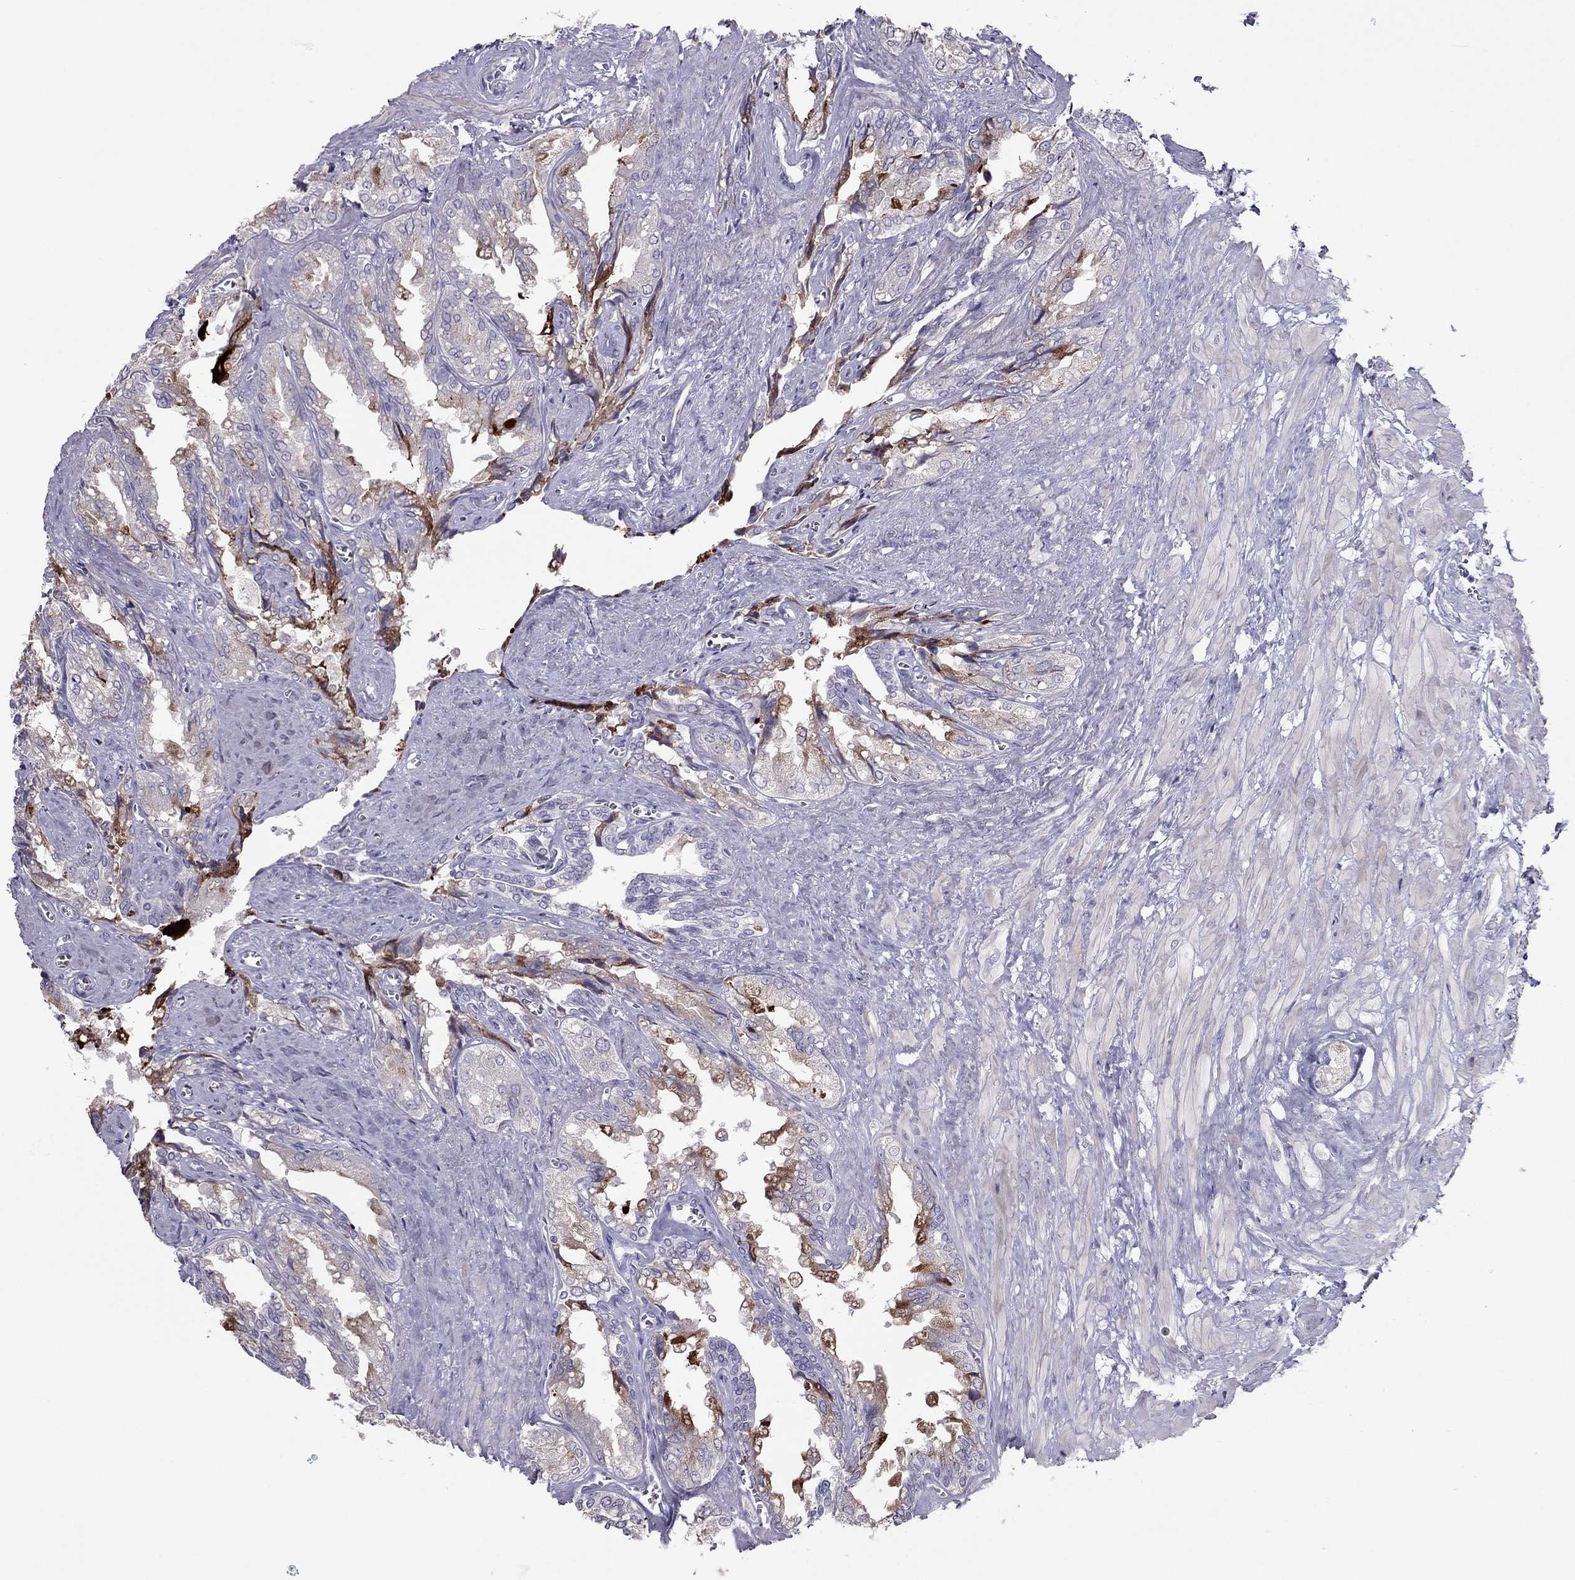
{"staining": {"intensity": "moderate", "quantity": "<25%", "location": "cytoplasmic/membranous"}, "tissue": "seminal vesicle", "cell_type": "Glandular cells", "image_type": "normal", "snomed": [{"axis": "morphology", "description": "Normal tissue, NOS"}, {"axis": "topography", "description": "Seminal veicle"}], "caption": "Protein expression analysis of benign seminal vesicle shows moderate cytoplasmic/membranous staining in about <25% of glandular cells. (Stains: DAB (3,3'-diaminobenzidine) in brown, nuclei in blue, Microscopy: brightfield microscopy at high magnification).", "gene": "RGS8", "patient": {"sex": "male", "age": 67}}